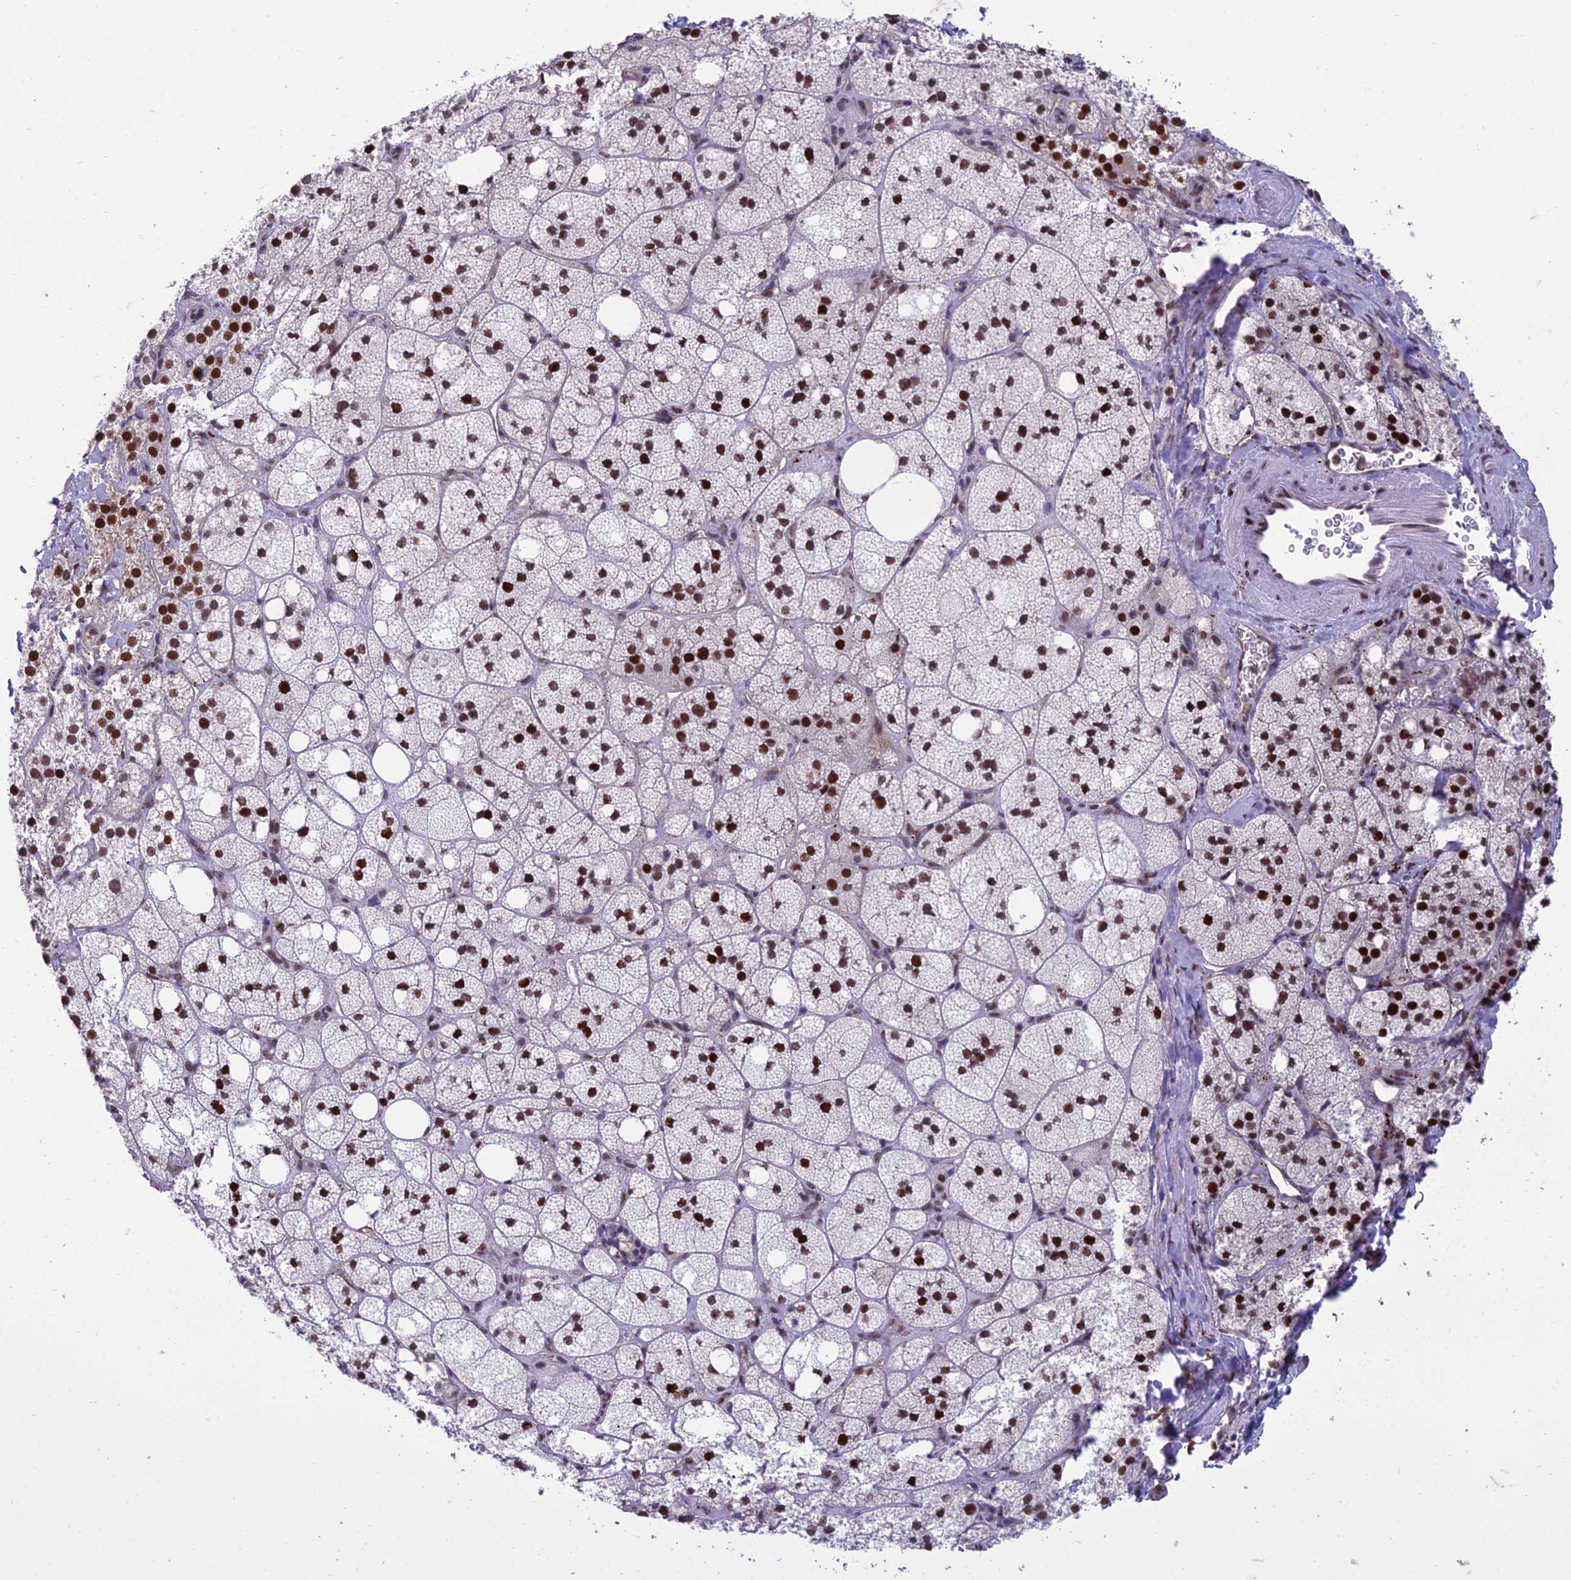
{"staining": {"intensity": "strong", "quantity": ">75%", "location": "nuclear"}, "tissue": "adrenal gland", "cell_type": "Glandular cells", "image_type": "normal", "snomed": [{"axis": "morphology", "description": "Normal tissue, NOS"}, {"axis": "topography", "description": "Adrenal gland"}], "caption": "Immunohistochemical staining of benign adrenal gland exhibits >75% levels of strong nuclear protein staining in about >75% of glandular cells. The protein is shown in brown color, while the nuclei are stained blue.", "gene": "RANBP3", "patient": {"sex": "male", "age": 61}}